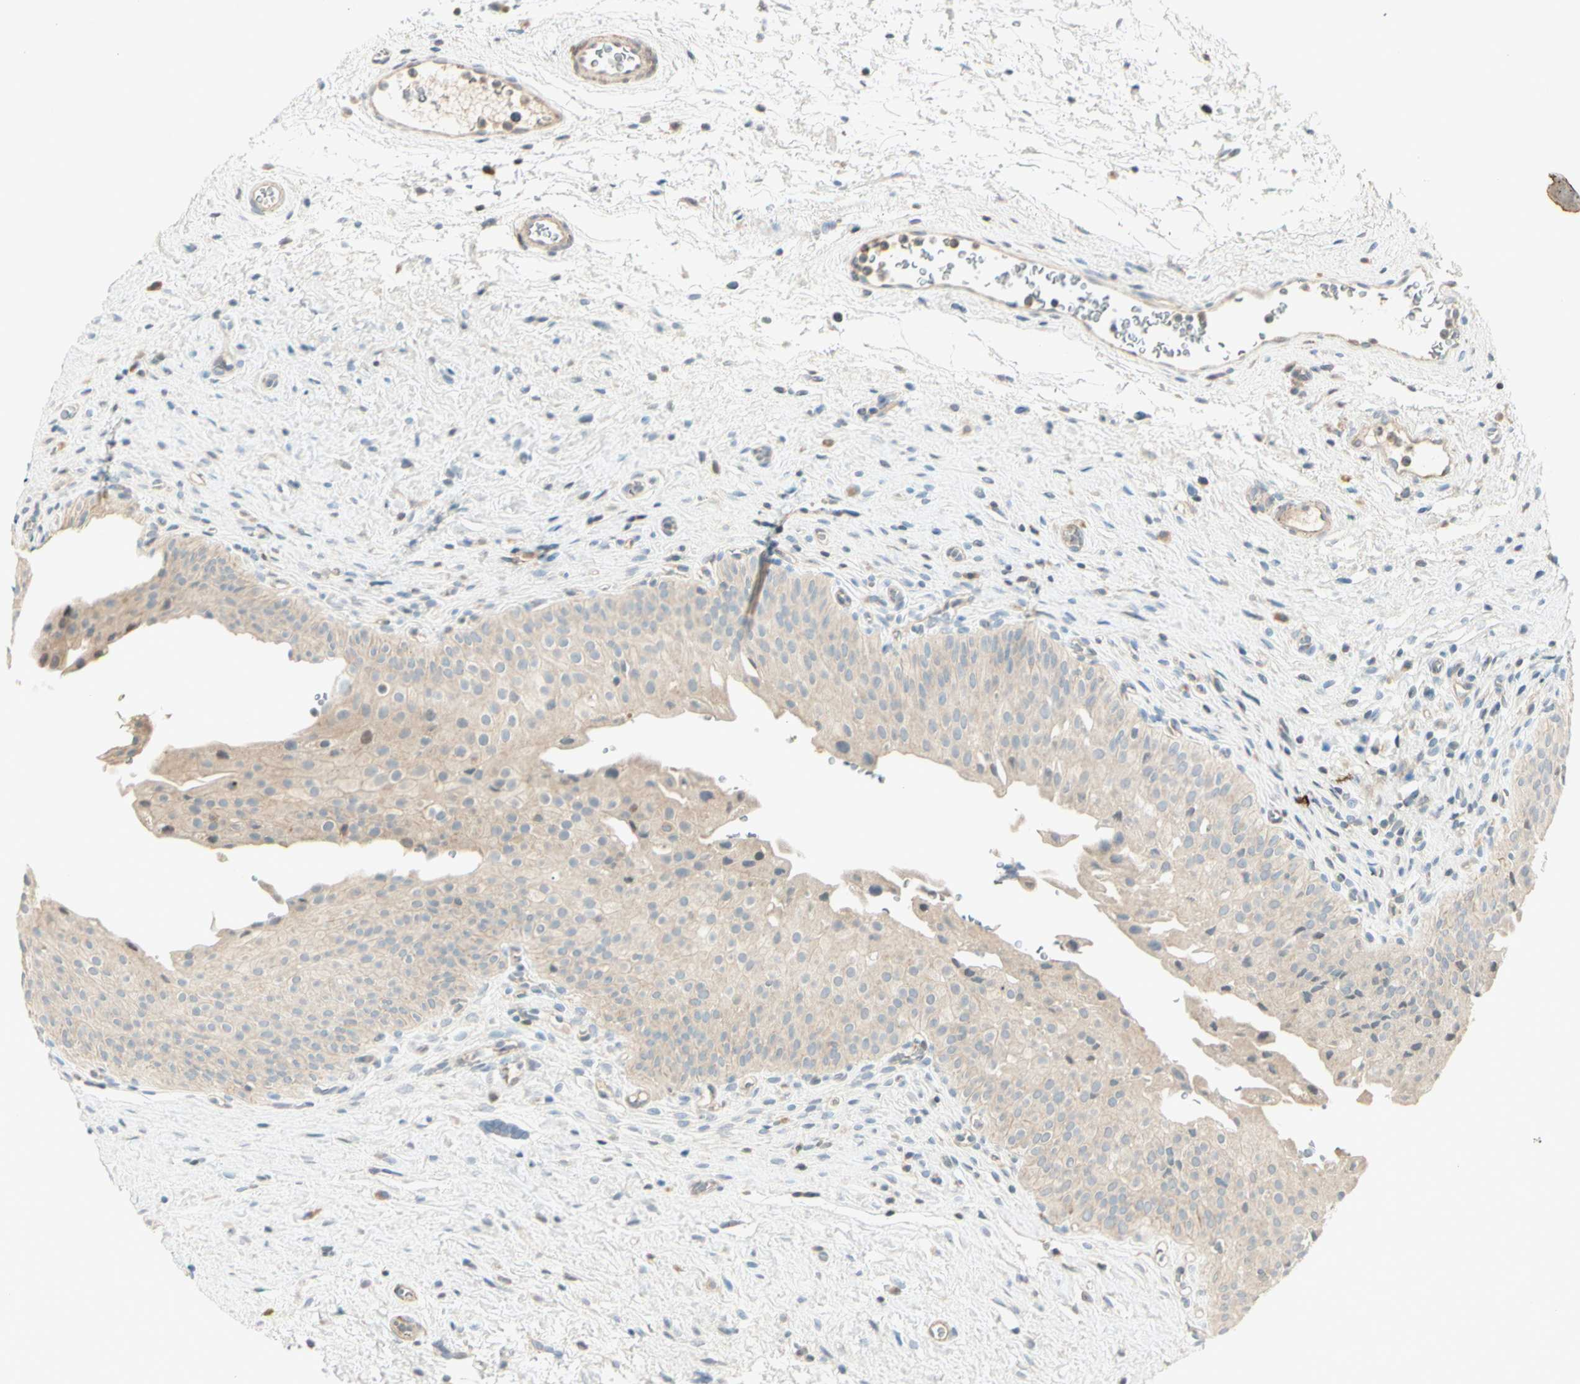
{"staining": {"intensity": "weak", "quantity": ">75%", "location": "cytoplasmic/membranous"}, "tissue": "urinary bladder", "cell_type": "Urothelial cells", "image_type": "normal", "snomed": [{"axis": "morphology", "description": "Normal tissue, NOS"}, {"axis": "morphology", "description": "Urothelial carcinoma, High grade"}, {"axis": "topography", "description": "Urinary bladder"}], "caption": "Human urinary bladder stained with a brown dye displays weak cytoplasmic/membranous positive expression in about >75% of urothelial cells.", "gene": "CDH6", "patient": {"sex": "male", "age": 46}}